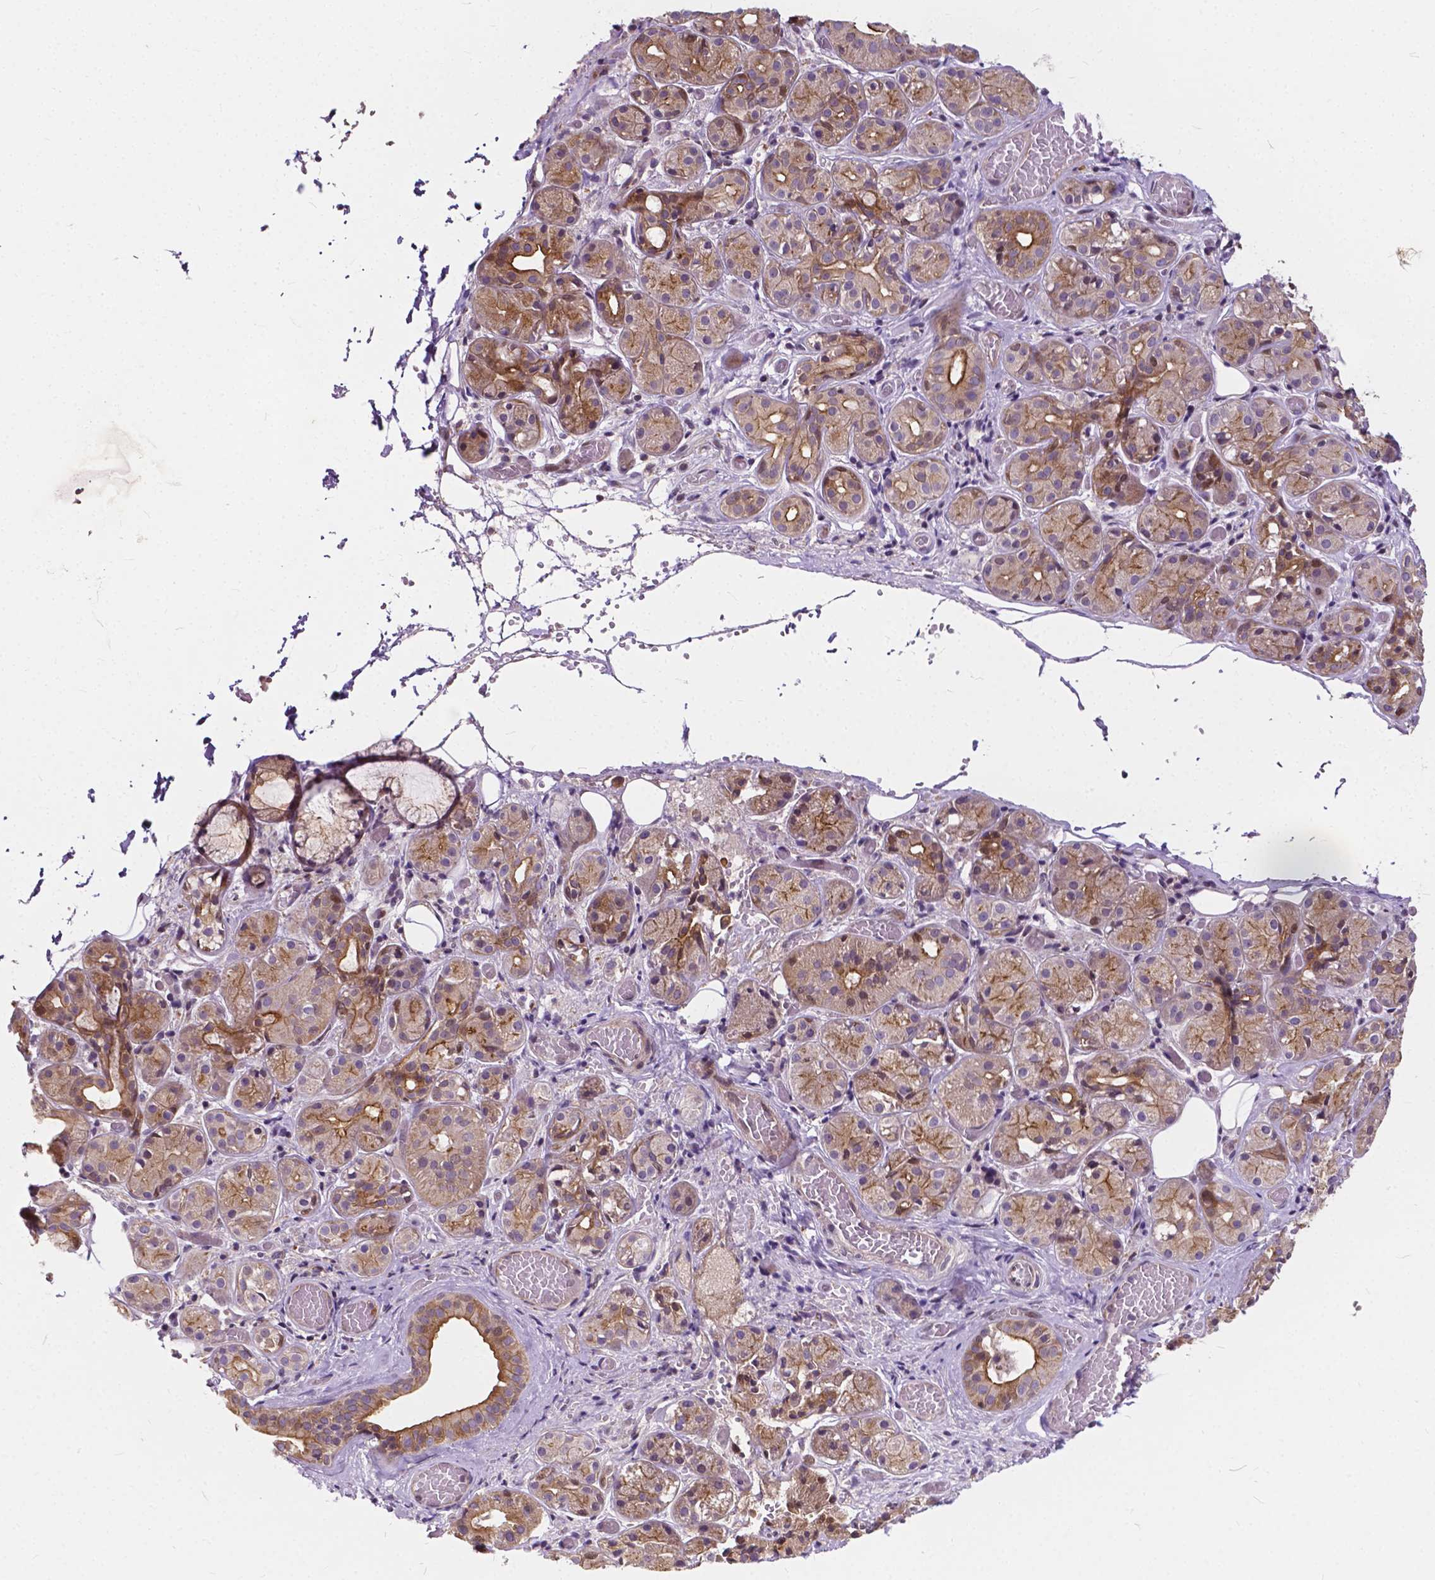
{"staining": {"intensity": "moderate", "quantity": ">75%", "location": "cytoplasmic/membranous"}, "tissue": "salivary gland", "cell_type": "Glandular cells", "image_type": "normal", "snomed": [{"axis": "morphology", "description": "Normal tissue, NOS"}, {"axis": "topography", "description": "Salivary gland"}, {"axis": "topography", "description": "Peripheral nerve tissue"}], "caption": "High-power microscopy captured an IHC photomicrograph of unremarkable salivary gland, revealing moderate cytoplasmic/membranous expression in approximately >75% of glandular cells. (DAB (3,3'-diaminobenzidine) IHC with brightfield microscopy, high magnification).", "gene": "INPP5E", "patient": {"sex": "male", "age": 71}}